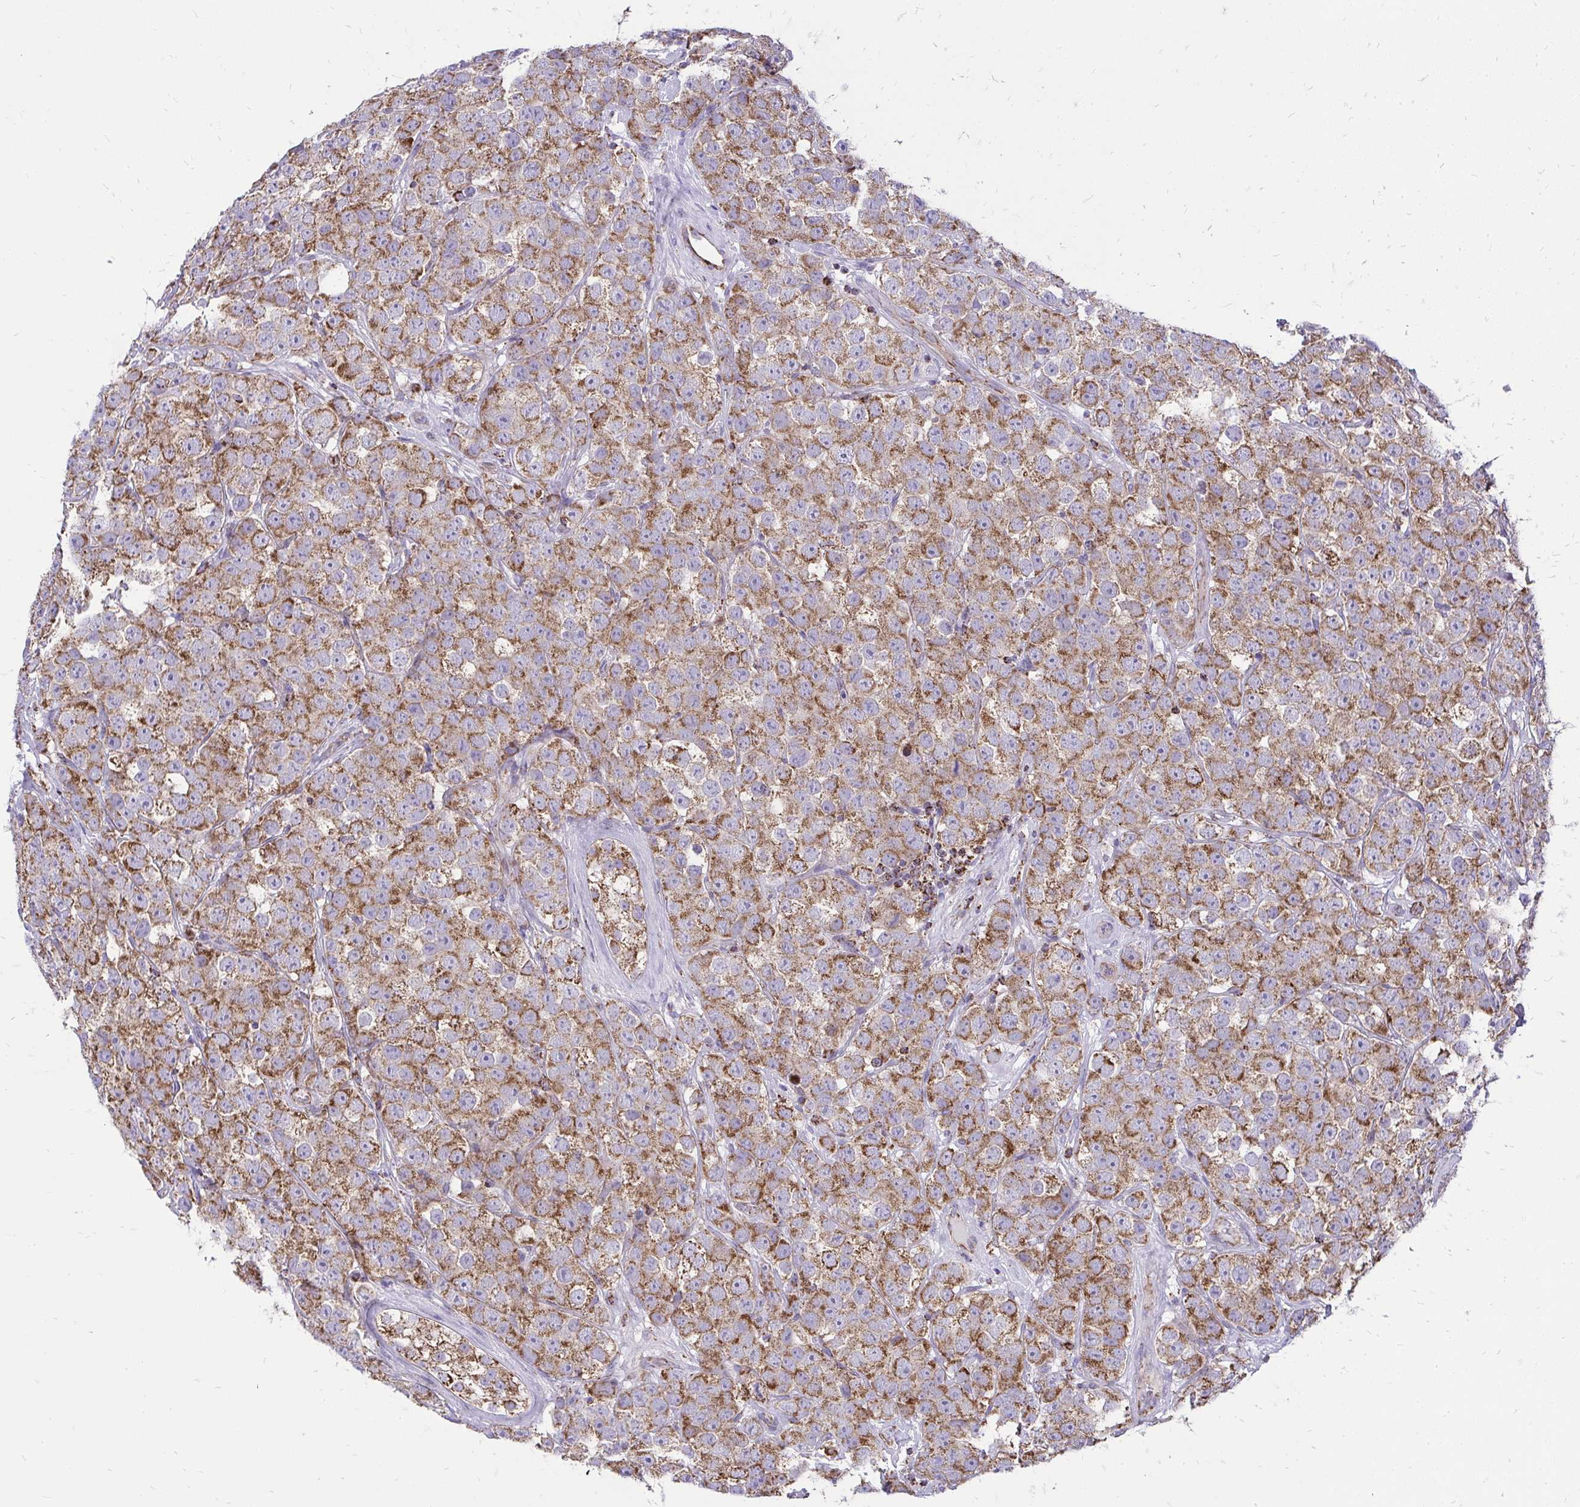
{"staining": {"intensity": "moderate", "quantity": ">75%", "location": "cytoplasmic/membranous"}, "tissue": "testis cancer", "cell_type": "Tumor cells", "image_type": "cancer", "snomed": [{"axis": "morphology", "description": "Seminoma, NOS"}, {"axis": "topography", "description": "Testis"}], "caption": "A brown stain highlights moderate cytoplasmic/membranous staining of a protein in human seminoma (testis) tumor cells. The staining is performed using DAB (3,3'-diaminobenzidine) brown chromogen to label protein expression. The nuclei are counter-stained blue using hematoxylin.", "gene": "SPTBN2", "patient": {"sex": "male", "age": 28}}